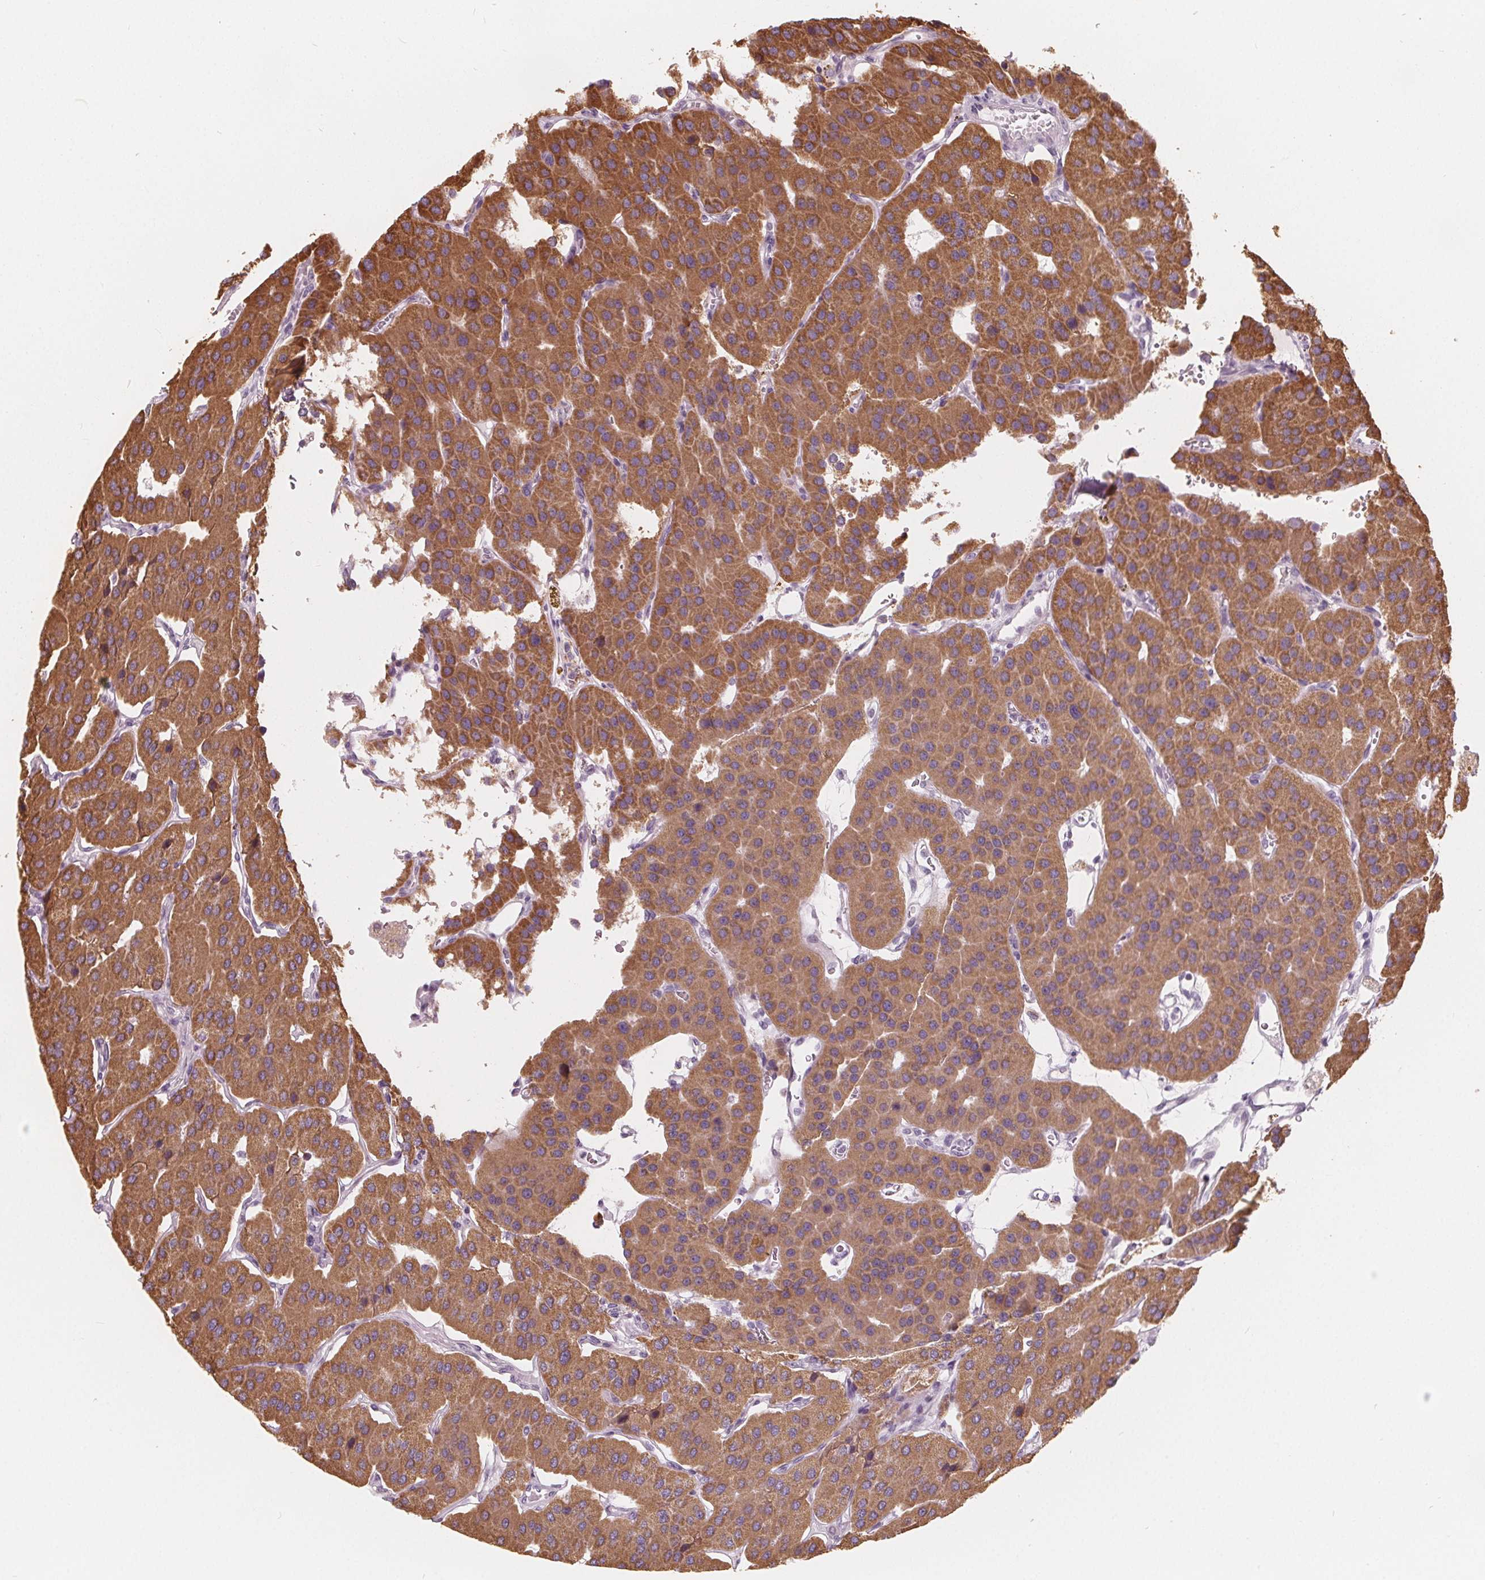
{"staining": {"intensity": "moderate", "quantity": ">75%", "location": "cytoplasmic/membranous"}, "tissue": "parathyroid gland", "cell_type": "Glandular cells", "image_type": "normal", "snomed": [{"axis": "morphology", "description": "Normal tissue, NOS"}, {"axis": "morphology", "description": "Adenoma, NOS"}, {"axis": "topography", "description": "Parathyroid gland"}], "caption": "The photomicrograph exhibits immunohistochemical staining of benign parathyroid gland. There is moderate cytoplasmic/membranous expression is identified in approximately >75% of glandular cells. The staining was performed using DAB (3,3'-diaminobenzidine) to visualize the protein expression in brown, while the nuclei were stained in blue with hematoxylin (Magnification: 20x).", "gene": "NUP210L", "patient": {"sex": "female", "age": 86}}